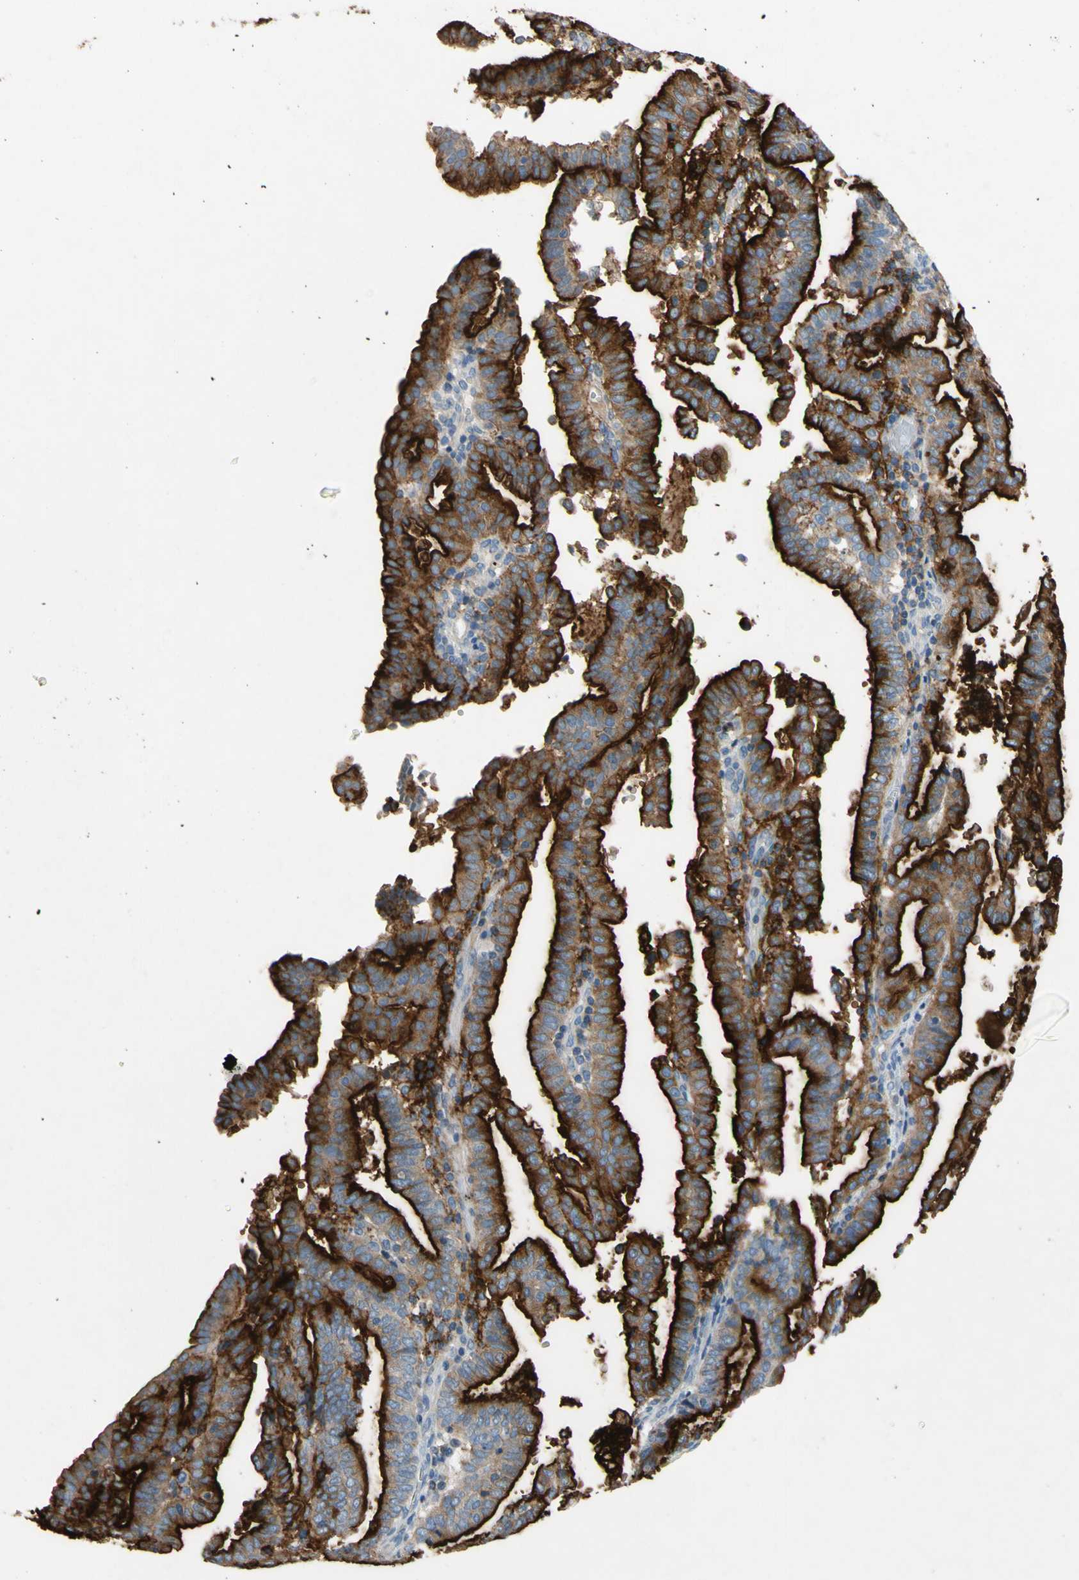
{"staining": {"intensity": "strong", "quantity": ">75%", "location": "cytoplasmic/membranous"}, "tissue": "endometrial cancer", "cell_type": "Tumor cells", "image_type": "cancer", "snomed": [{"axis": "morphology", "description": "Adenocarcinoma, NOS"}, {"axis": "topography", "description": "Uterus"}], "caption": "Brown immunohistochemical staining in endometrial cancer reveals strong cytoplasmic/membranous positivity in approximately >75% of tumor cells.", "gene": "MUC1", "patient": {"sex": "female", "age": 83}}